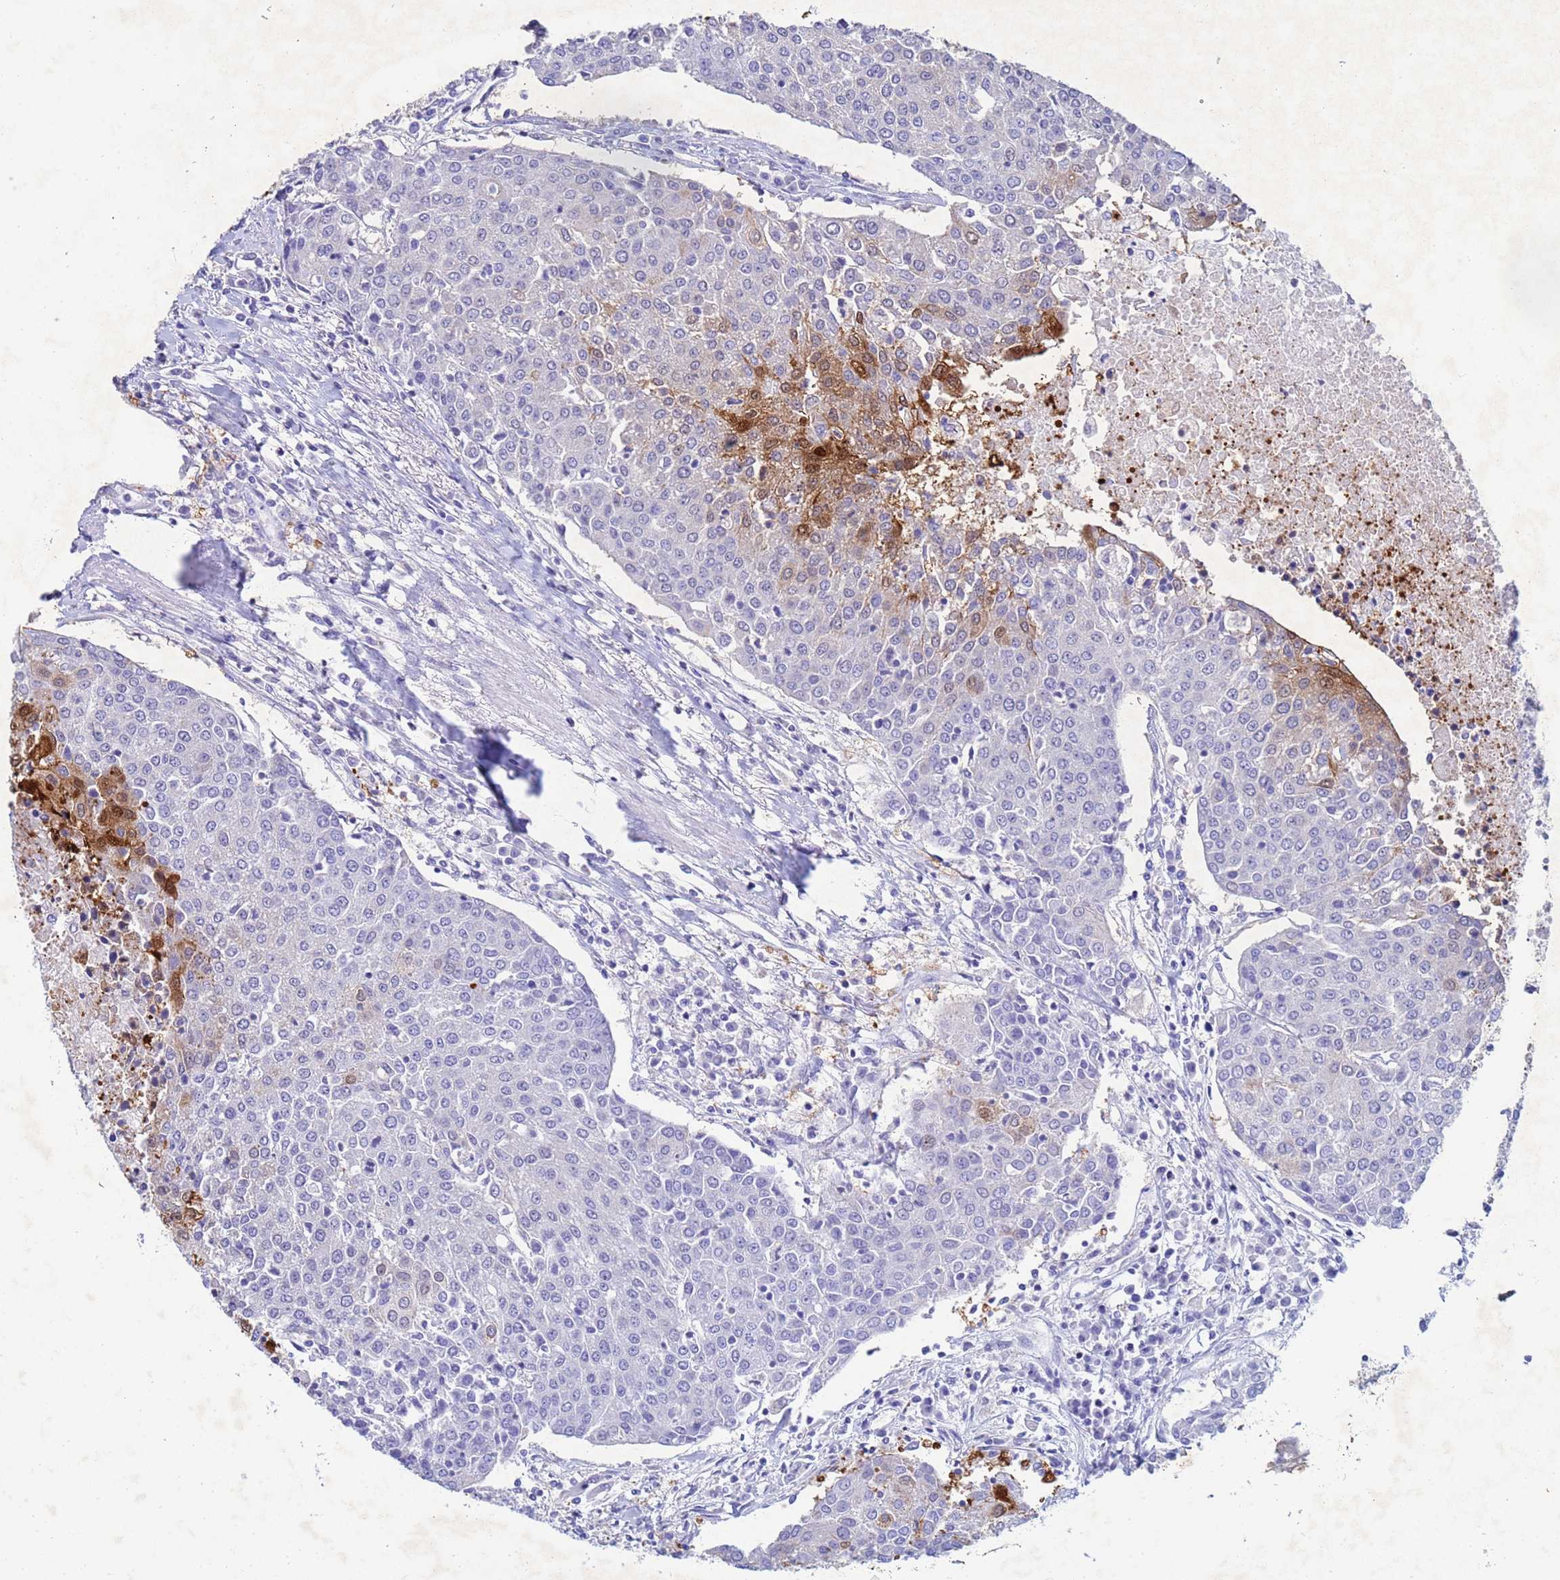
{"staining": {"intensity": "moderate", "quantity": "<25%", "location": "cytoplasmic/membranous,nuclear"}, "tissue": "urothelial cancer", "cell_type": "Tumor cells", "image_type": "cancer", "snomed": [{"axis": "morphology", "description": "Urothelial carcinoma, High grade"}, {"axis": "topography", "description": "Urinary bladder"}], "caption": "The photomicrograph shows a brown stain indicating the presence of a protein in the cytoplasmic/membranous and nuclear of tumor cells in urothelial carcinoma (high-grade). The staining was performed using DAB (3,3'-diaminobenzidine), with brown indicating positive protein expression. Nuclei are stained blue with hematoxylin.", "gene": "CSTB", "patient": {"sex": "female", "age": 85}}